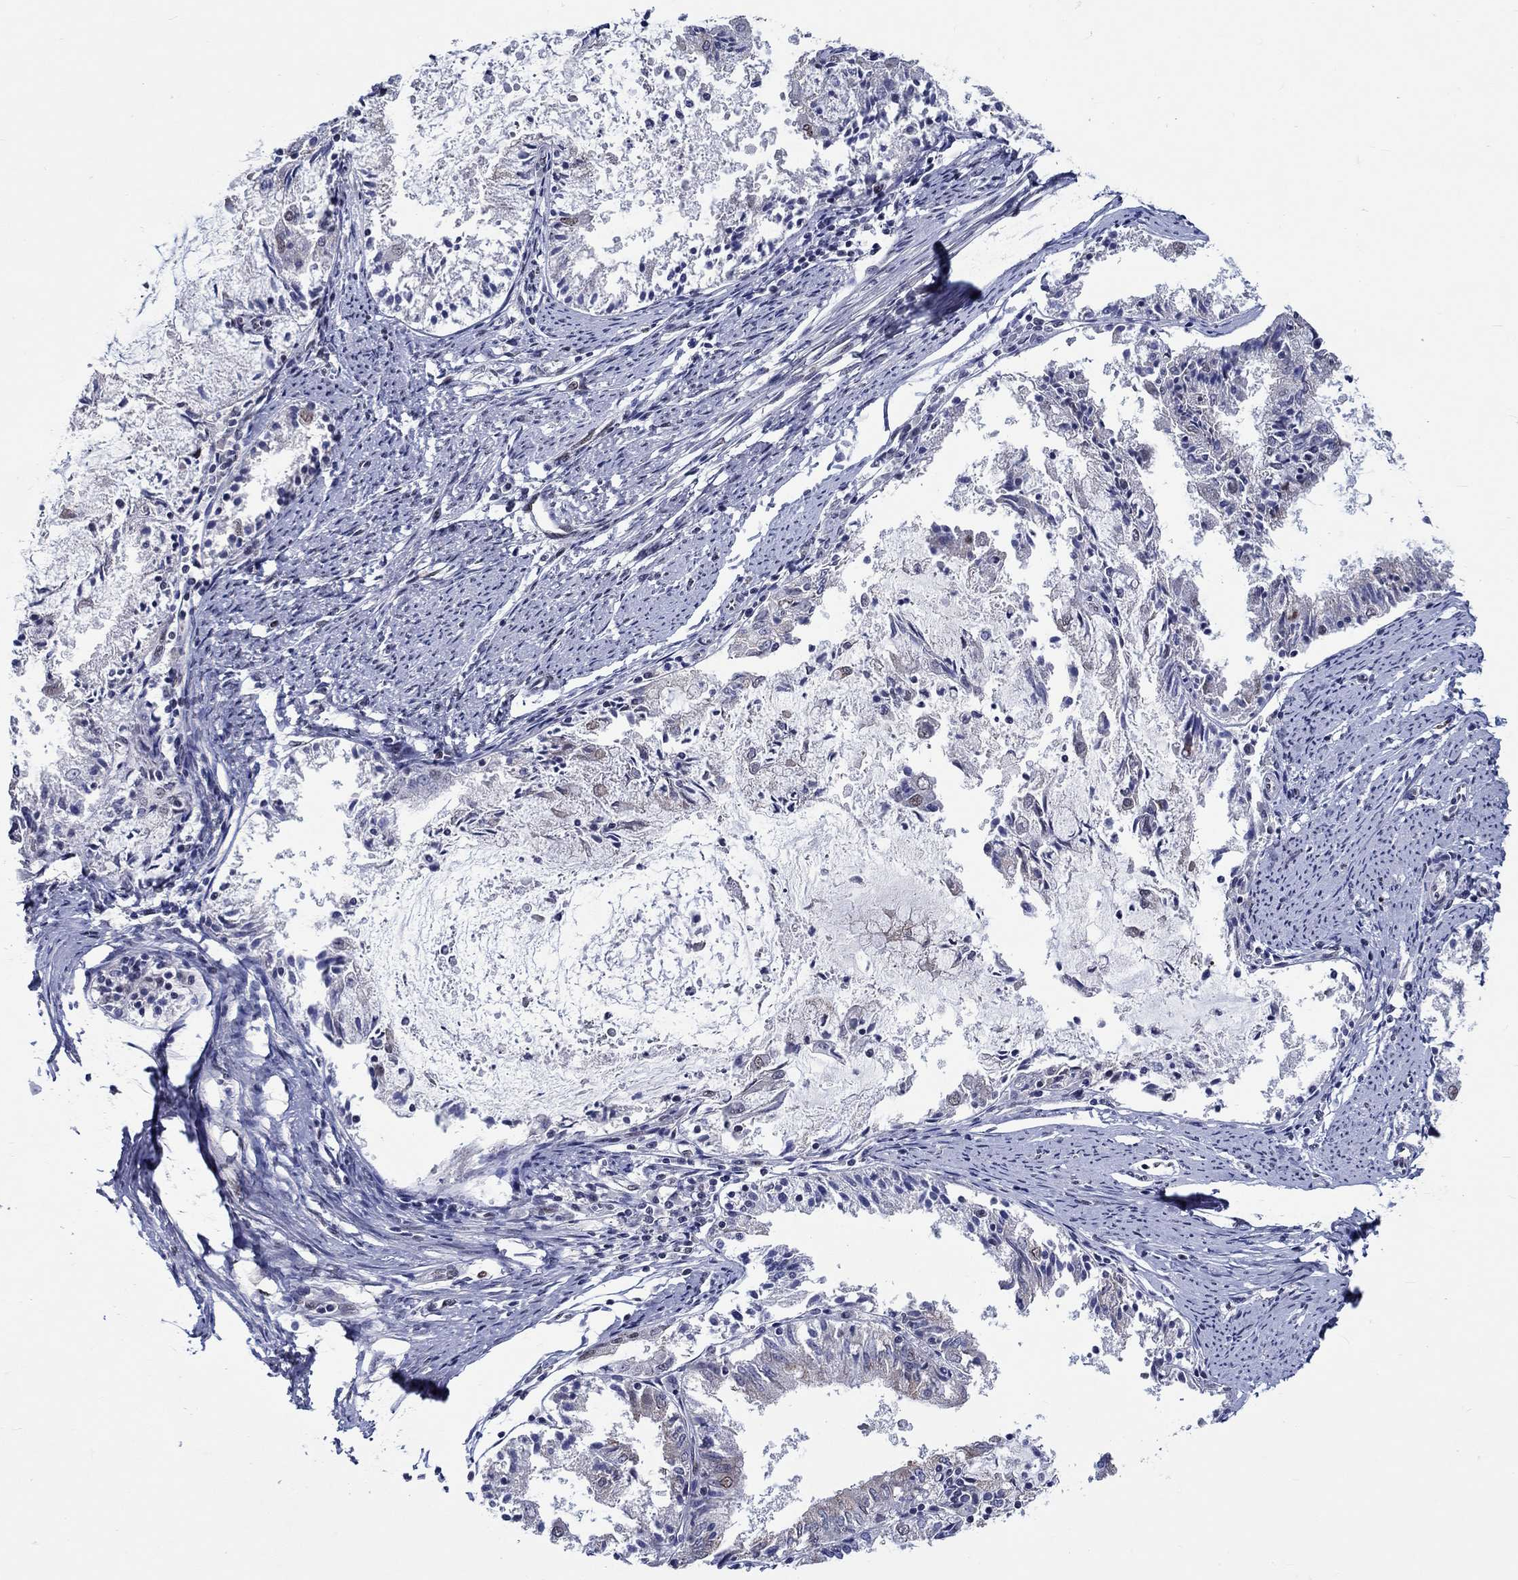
{"staining": {"intensity": "negative", "quantity": "none", "location": "none"}, "tissue": "endometrial cancer", "cell_type": "Tumor cells", "image_type": "cancer", "snomed": [{"axis": "morphology", "description": "Adenocarcinoma, NOS"}, {"axis": "topography", "description": "Endometrium"}], "caption": "Protein analysis of endometrial cancer demonstrates no significant expression in tumor cells. The staining is performed using DAB (3,3'-diaminobenzidine) brown chromogen with nuclei counter-stained in using hematoxylin.", "gene": "GATA2", "patient": {"sex": "female", "age": 57}}